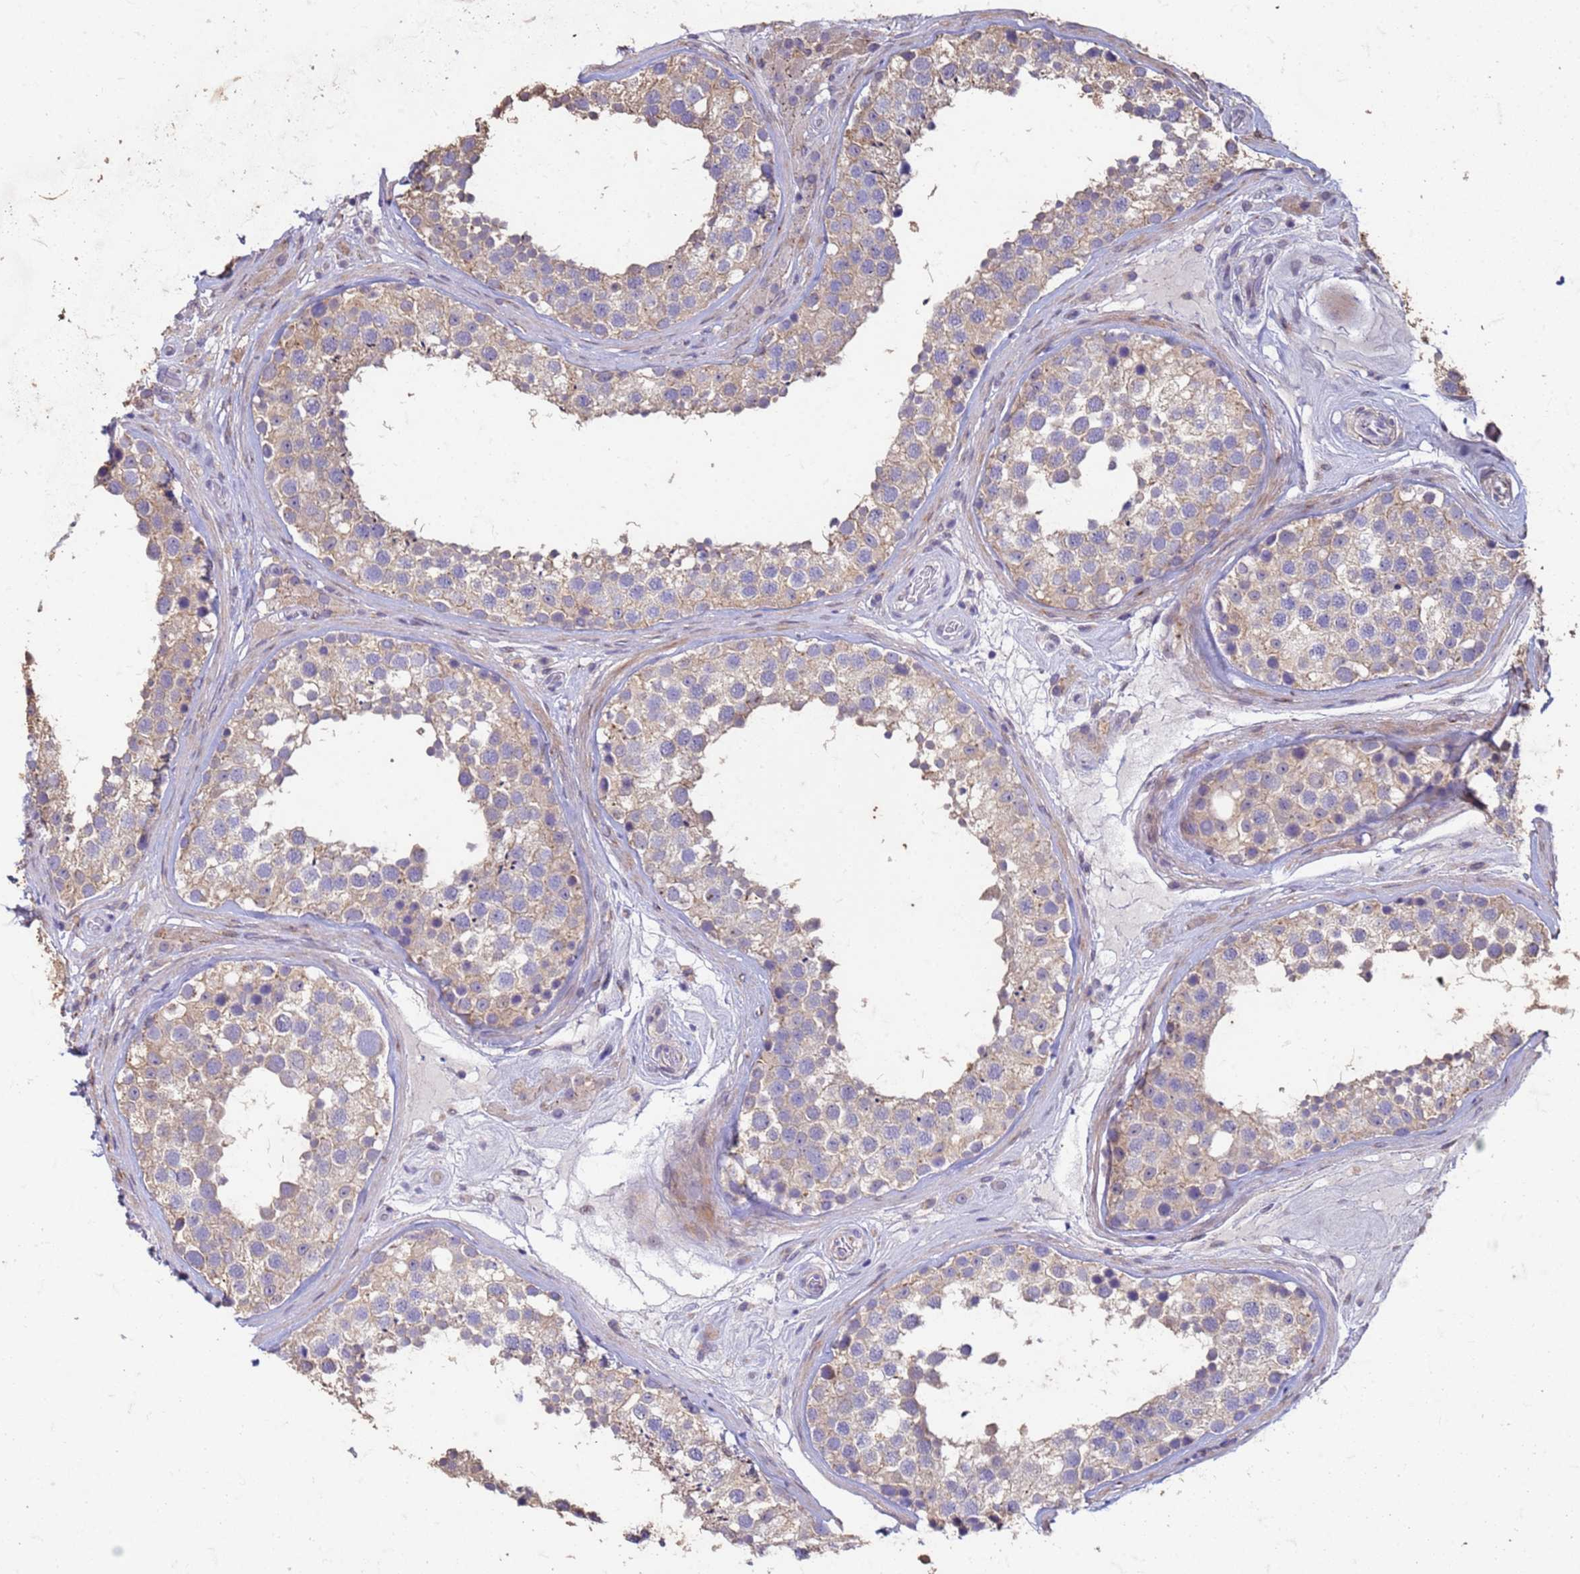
{"staining": {"intensity": "weak", "quantity": "<25%", "location": "cytoplasmic/membranous"}, "tissue": "testis", "cell_type": "Cells in seminiferous ducts", "image_type": "normal", "snomed": [{"axis": "morphology", "description": "Normal tissue, NOS"}, {"axis": "topography", "description": "Testis"}], "caption": "Immunohistochemistry photomicrograph of normal testis: human testis stained with DAB (3,3'-diaminobenzidine) demonstrates no significant protein positivity in cells in seminiferous ducts.", "gene": "SLC25A15", "patient": {"sex": "male", "age": 26}}